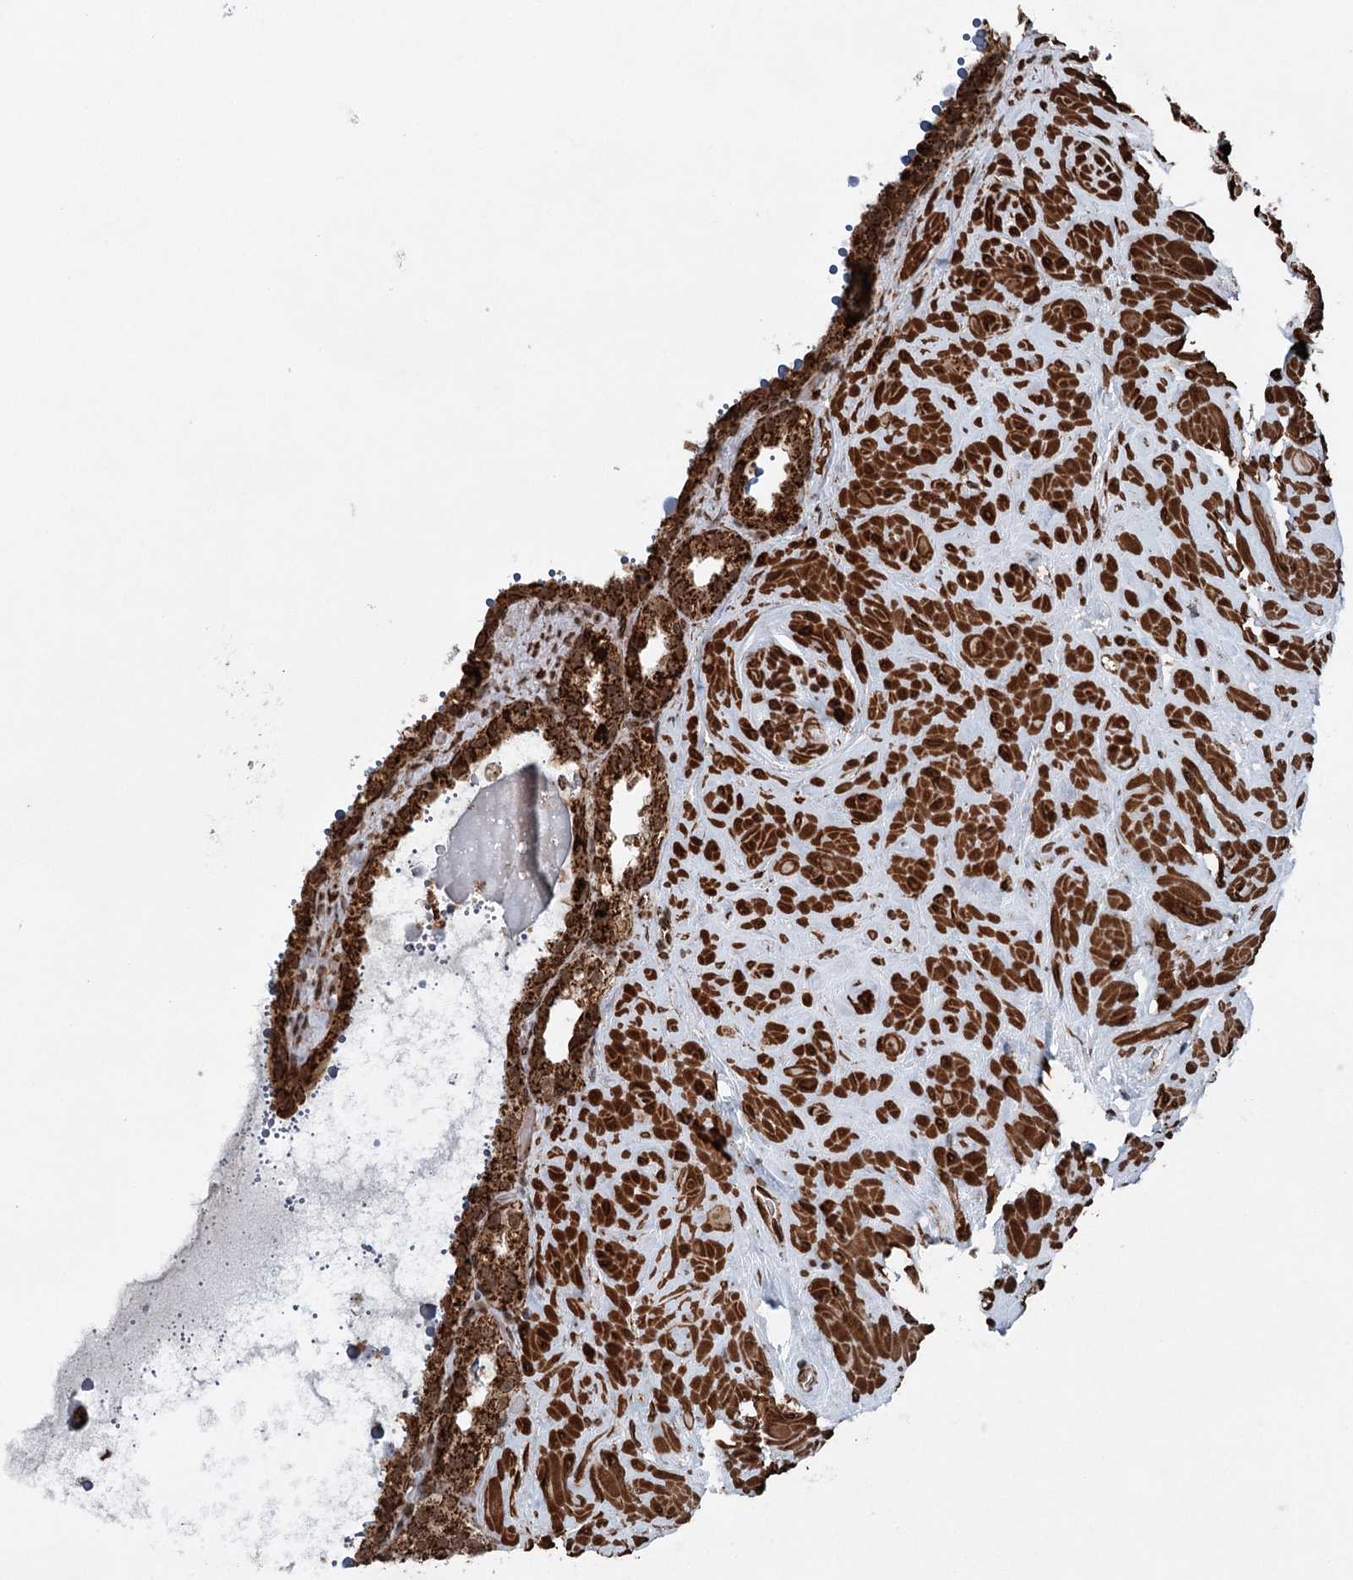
{"staining": {"intensity": "strong", "quantity": ">75%", "location": "cytoplasmic/membranous"}, "tissue": "seminal vesicle", "cell_type": "Glandular cells", "image_type": "normal", "snomed": [{"axis": "morphology", "description": "Normal tissue, NOS"}, {"axis": "topography", "description": "Seminal veicle"}], "caption": "Immunohistochemical staining of unremarkable seminal vesicle reveals high levels of strong cytoplasmic/membranous expression in about >75% of glandular cells. Nuclei are stained in blue.", "gene": "BCKDHA", "patient": {"sex": "male", "age": 68}}